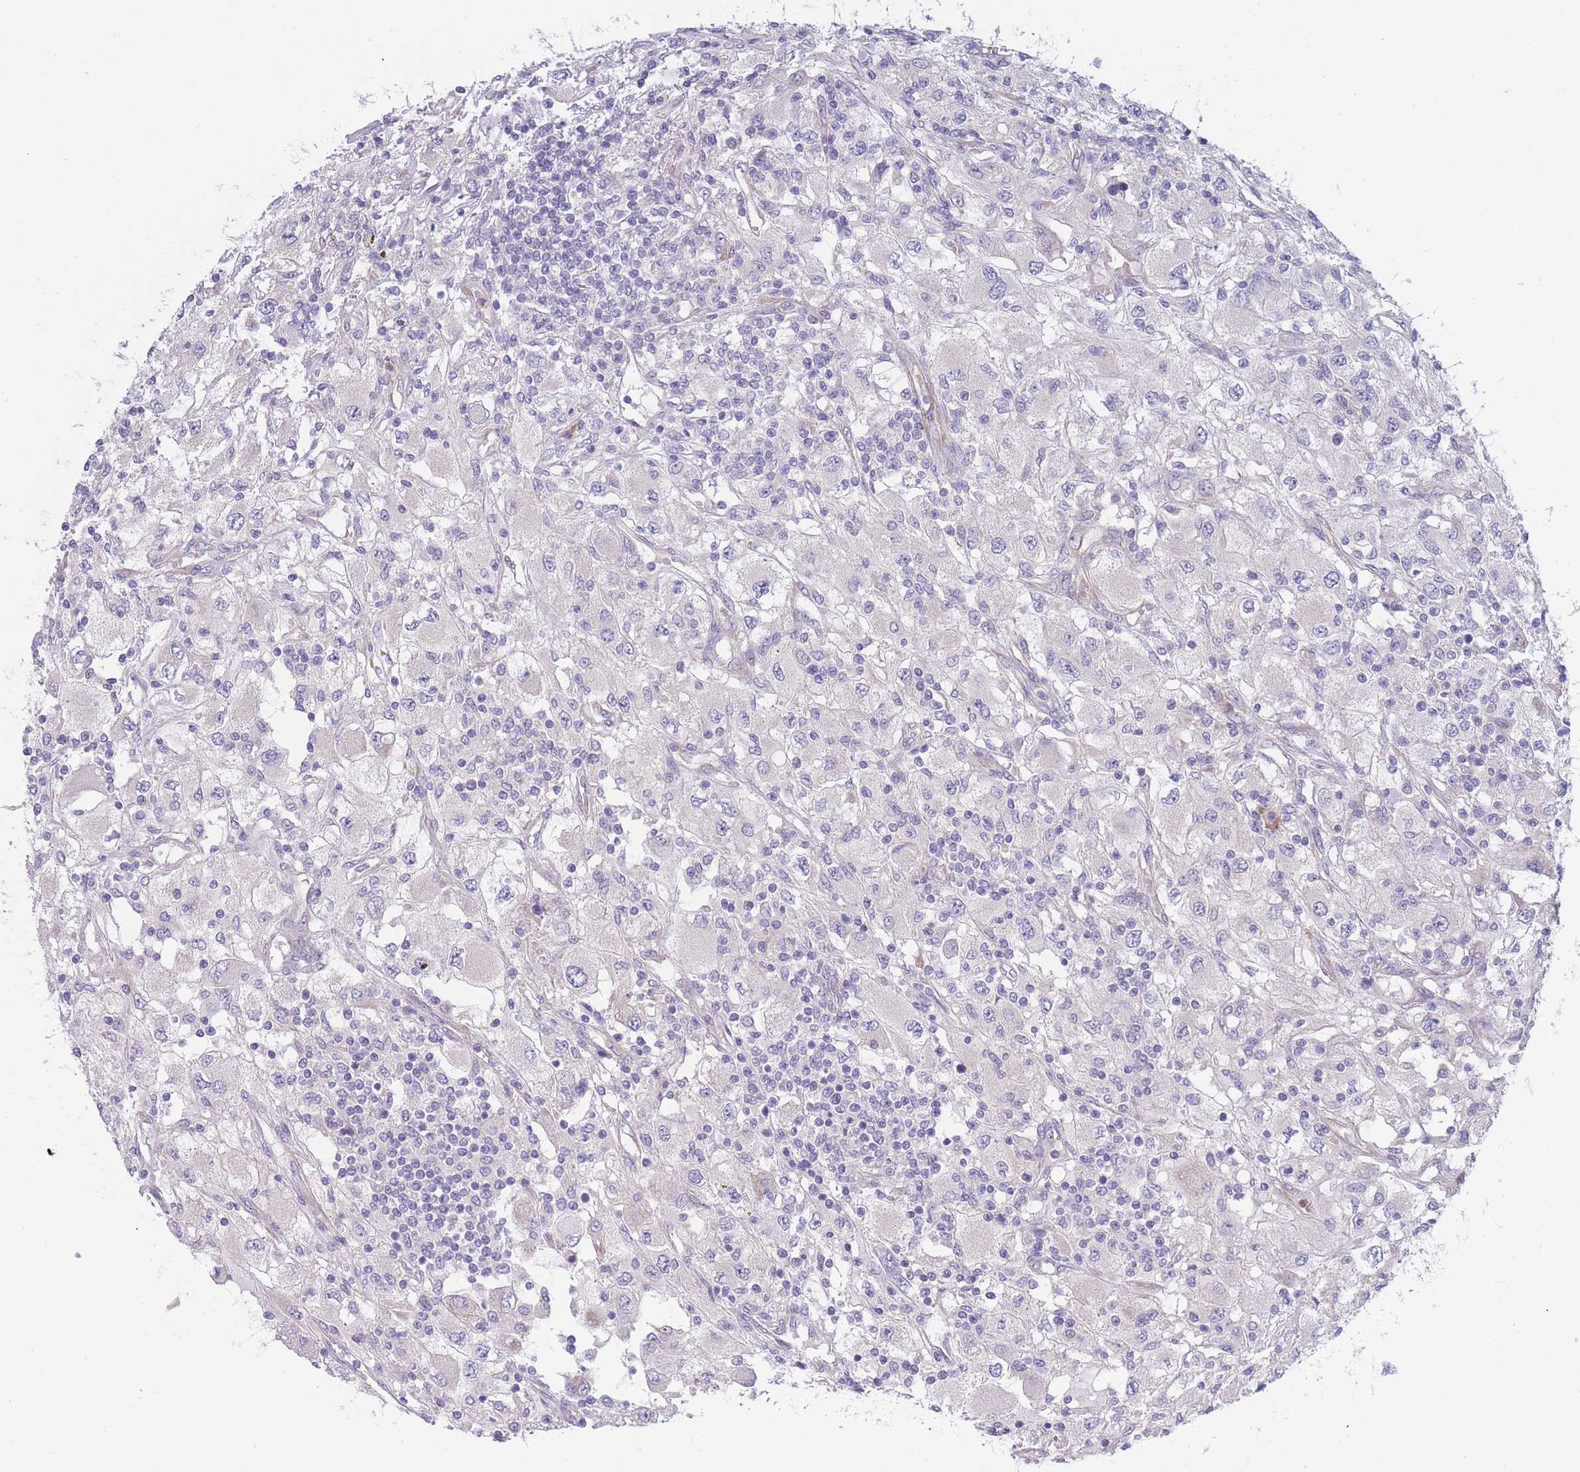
{"staining": {"intensity": "weak", "quantity": "25%-75%", "location": "cytoplasmic/membranous"}, "tissue": "renal cancer", "cell_type": "Tumor cells", "image_type": "cancer", "snomed": [{"axis": "morphology", "description": "Adenocarcinoma, NOS"}, {"axis": "topography", "description": "Kidney"}], "caption": "Human renal cancer (adenocarcinoma) stained with a protein marker demonstrates weak staining in tumor cells.", "gene": "NDUFAF6", "patient": {"sex": "female", "age": 67}}